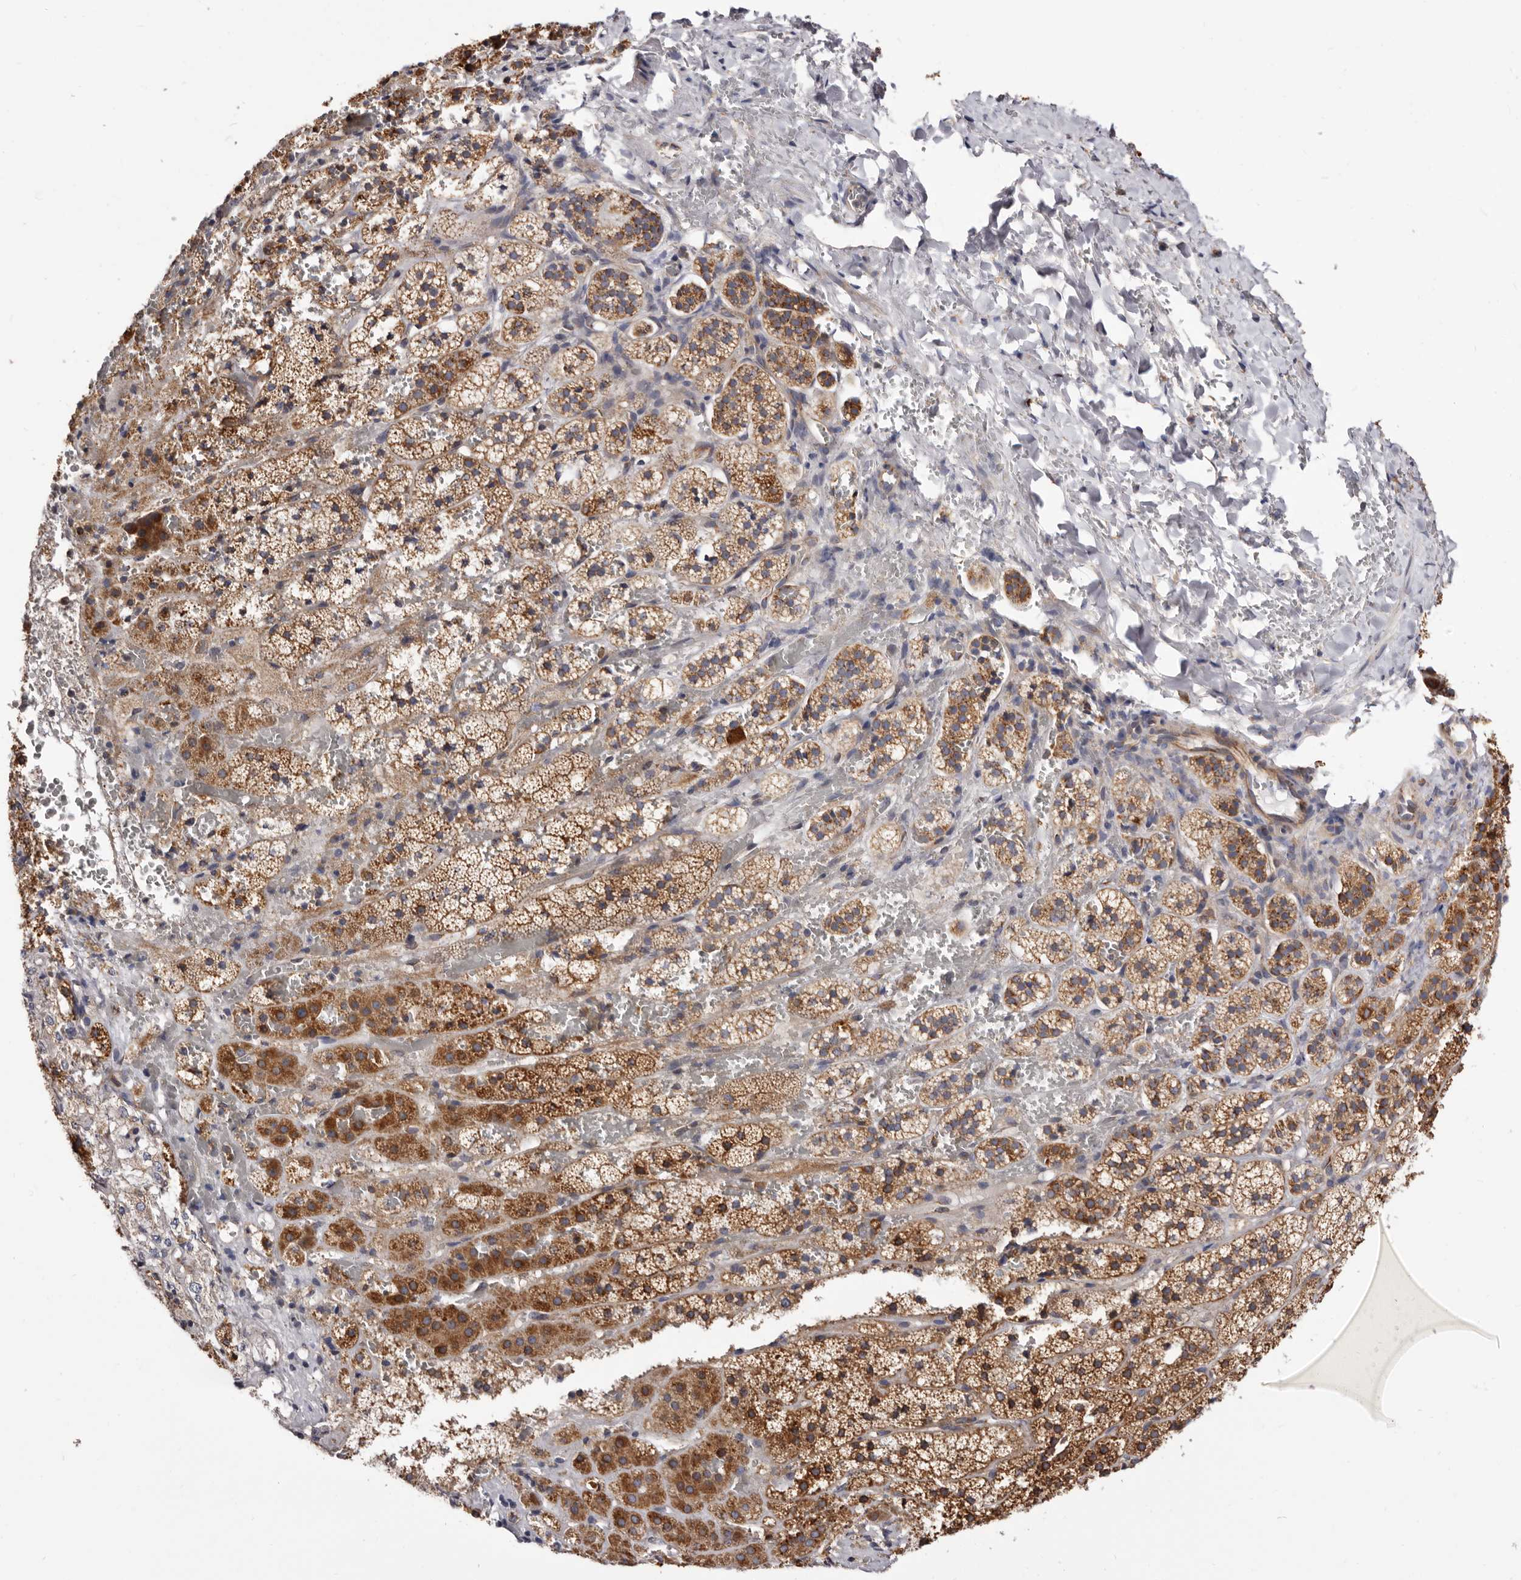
{"staining": {"intensity": "moderate", "quantity": ">75%", "location": "cytoplasmic/membranous"}, "tissue": "adrenal gland", "cell_type": "Glandular cells", "image_type": "normal", "snomed": [{"axis": "morphology", "description": "Normal tissue, NOS"}, {"axis": "topography", "description": "Adrenal gland"}], "caption": "Moderate cytoplasmic/membranous positivity for a protein is present in approximately >75% of glandular cells of unremarkable adrenal gland using immunohistochemistry (IHC).", "gene": "COQ8B", "patient": {"sex": "female", "age": 44}}